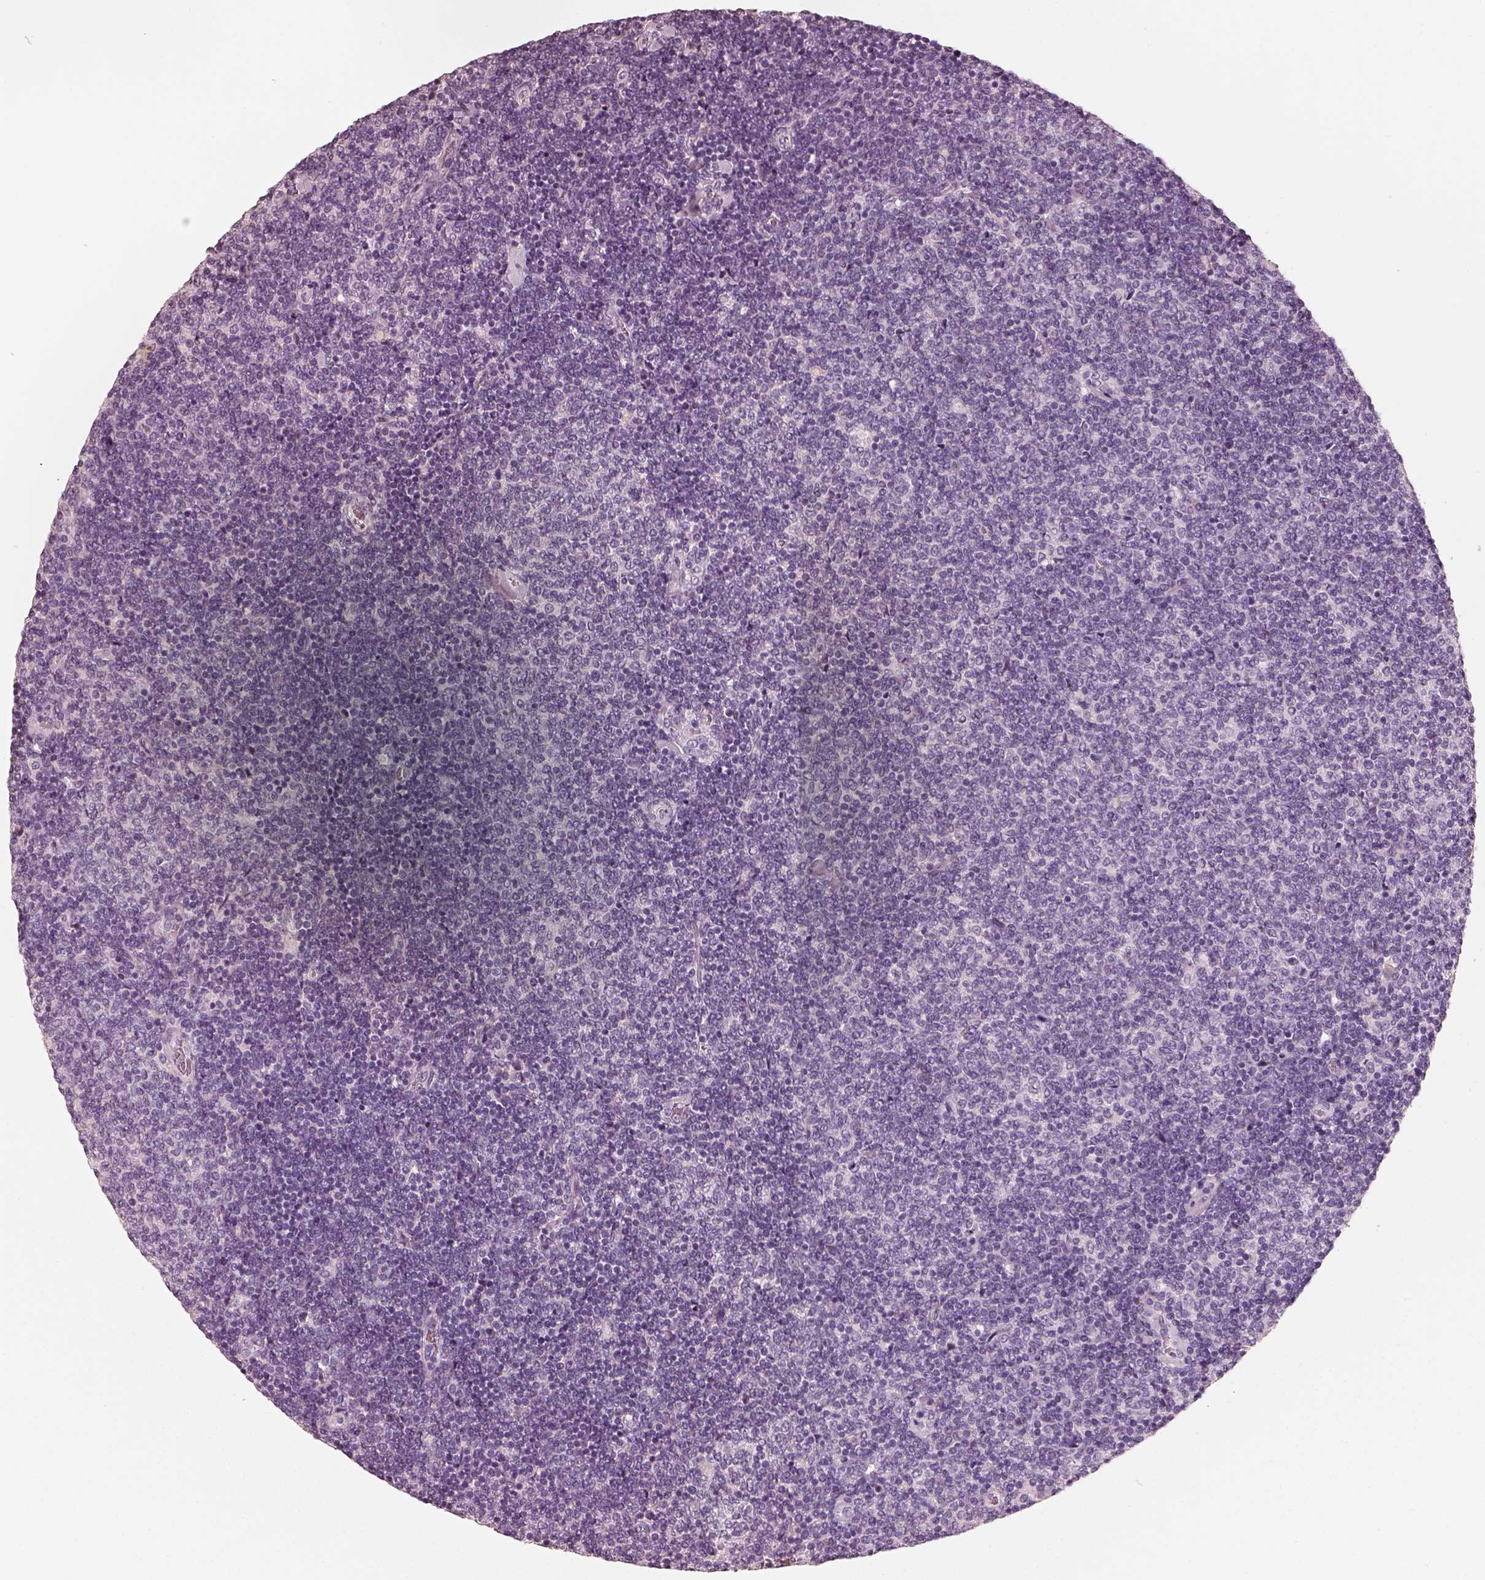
{"staining": {"intensity": "negative", "quantity": "none", "location": "none"}, "tissue": "lymphoma", "cell_type": "Tumor cells", "image_type": "cancer", "snomed": [{"axis": "morphology", "description": "Malignant lymphoma, non-Hodgkin's type, Low grade"}, {"axis": "topography", "description": "Lymph node"}], "caption": "Immunohistochemical staining of human low-grade malignant lymphoma, non-Hodgkin's type shows no significant staining in tumor cells. The staining was performed using DAB to visualize the protein expression in brown, while the nuclei were stained in blue with hematoxylin (Magnification: 20x).", "gene": "RS1", "patient": {"sex": "male", "age": 52}}